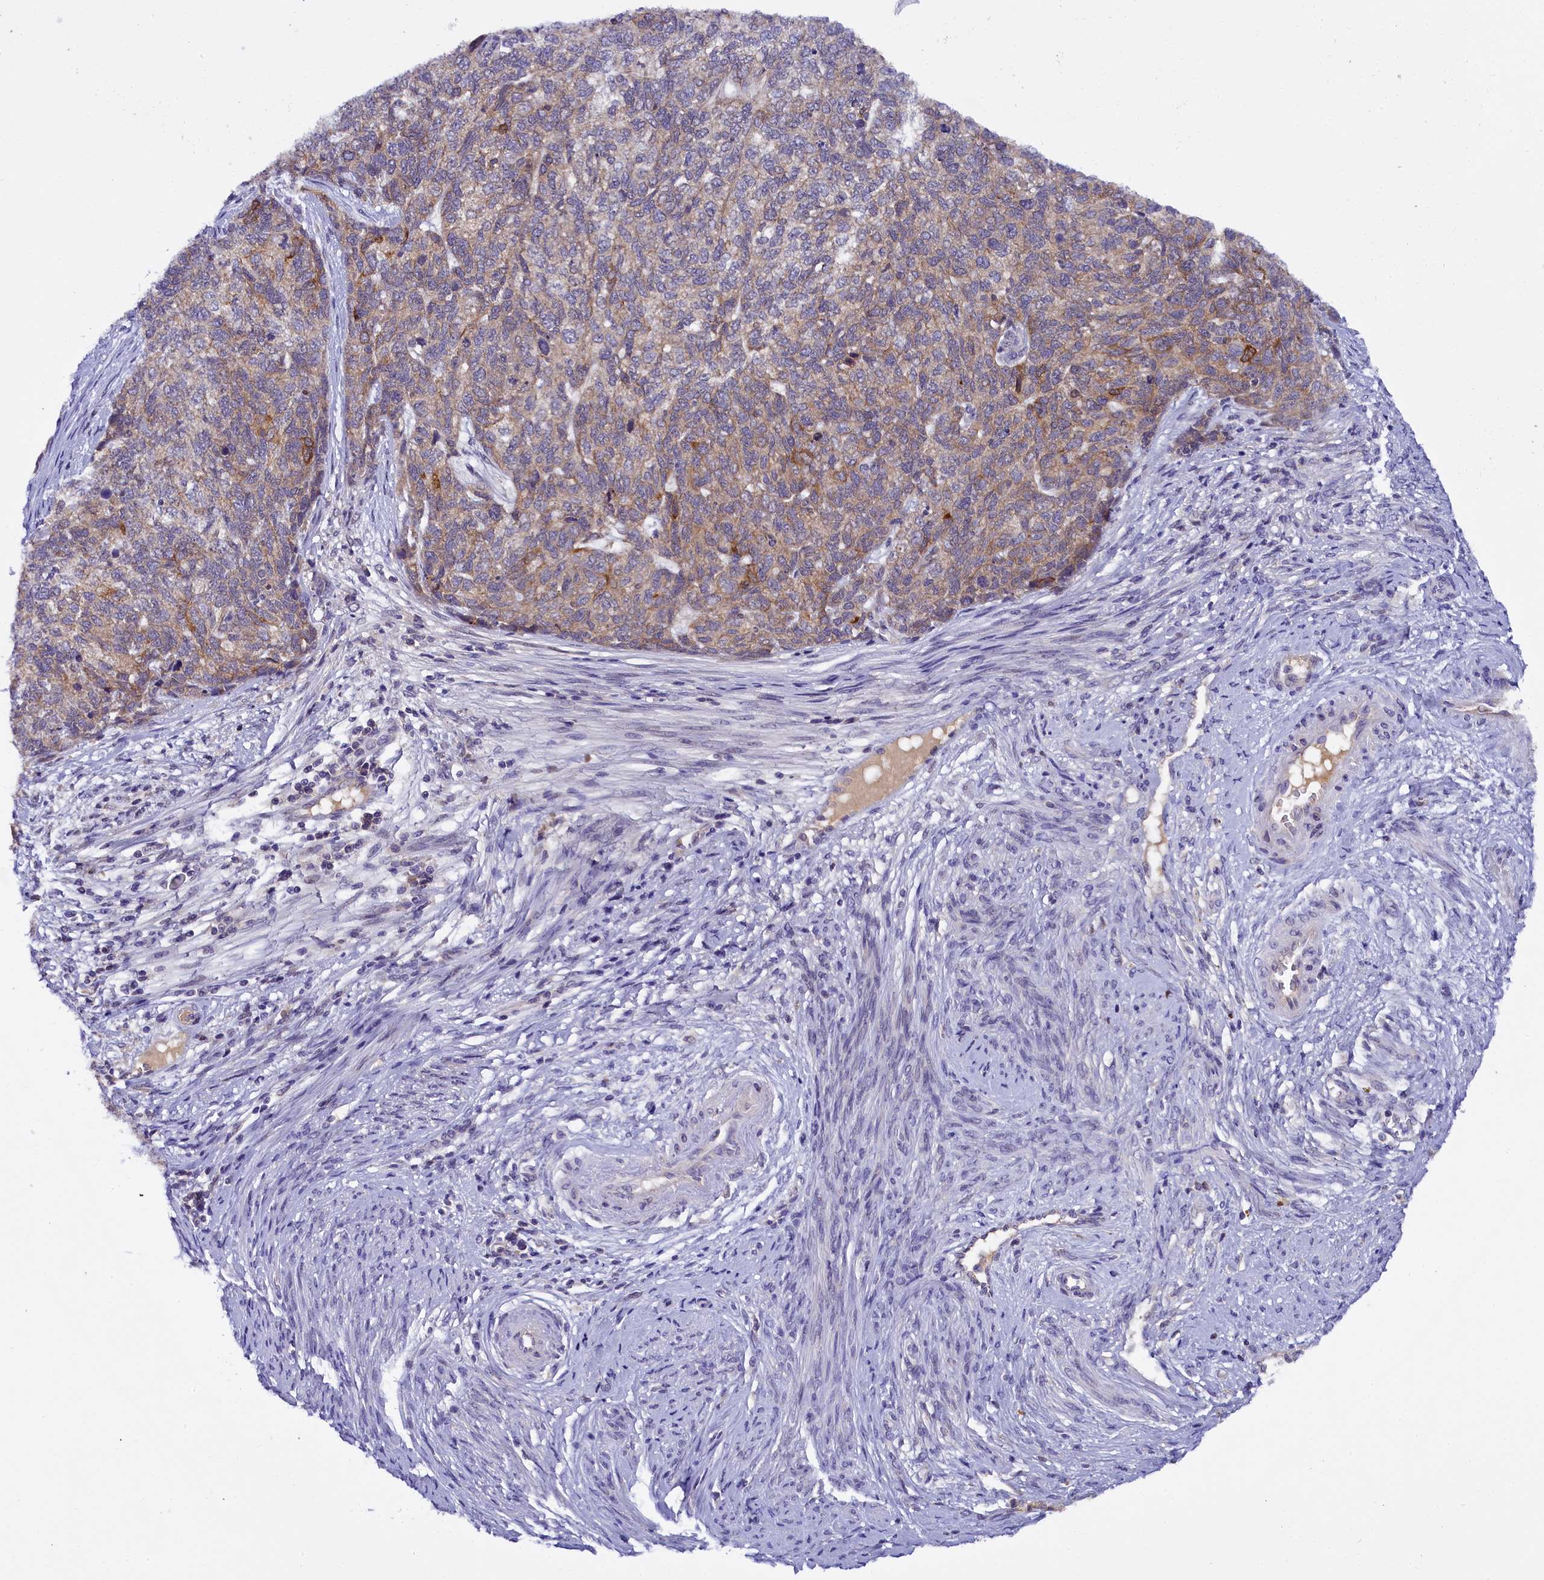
{"staining": {"intensity": "moderate", "quantity": "25%-75%", "location": "cytoplasmic/membranous"}, "tissue": "cervical cancer", "cell_type": "Tumor cells", "image_type": "cancer", "snomed": [{"axis": "morphology", "description": "Squamous cell carcinoma, NOS"}, {"axis": "topography", "description": "Cervix"}], "caption": "Immunohistochemical staining of squamous cell carcinoma (cervical) reveals medium levels of moderate cytoplasmic/membranous expression in approximately 25%-75% of tumor cells. The staining is performed using DAB (3,3'-diaminobenzidine) brown chromogen to label protein expression. The nuclei are counter-stained blue using hematoxylin.", "gene": "ENKD1", "patient": {"sex": "female", "age": 63}}